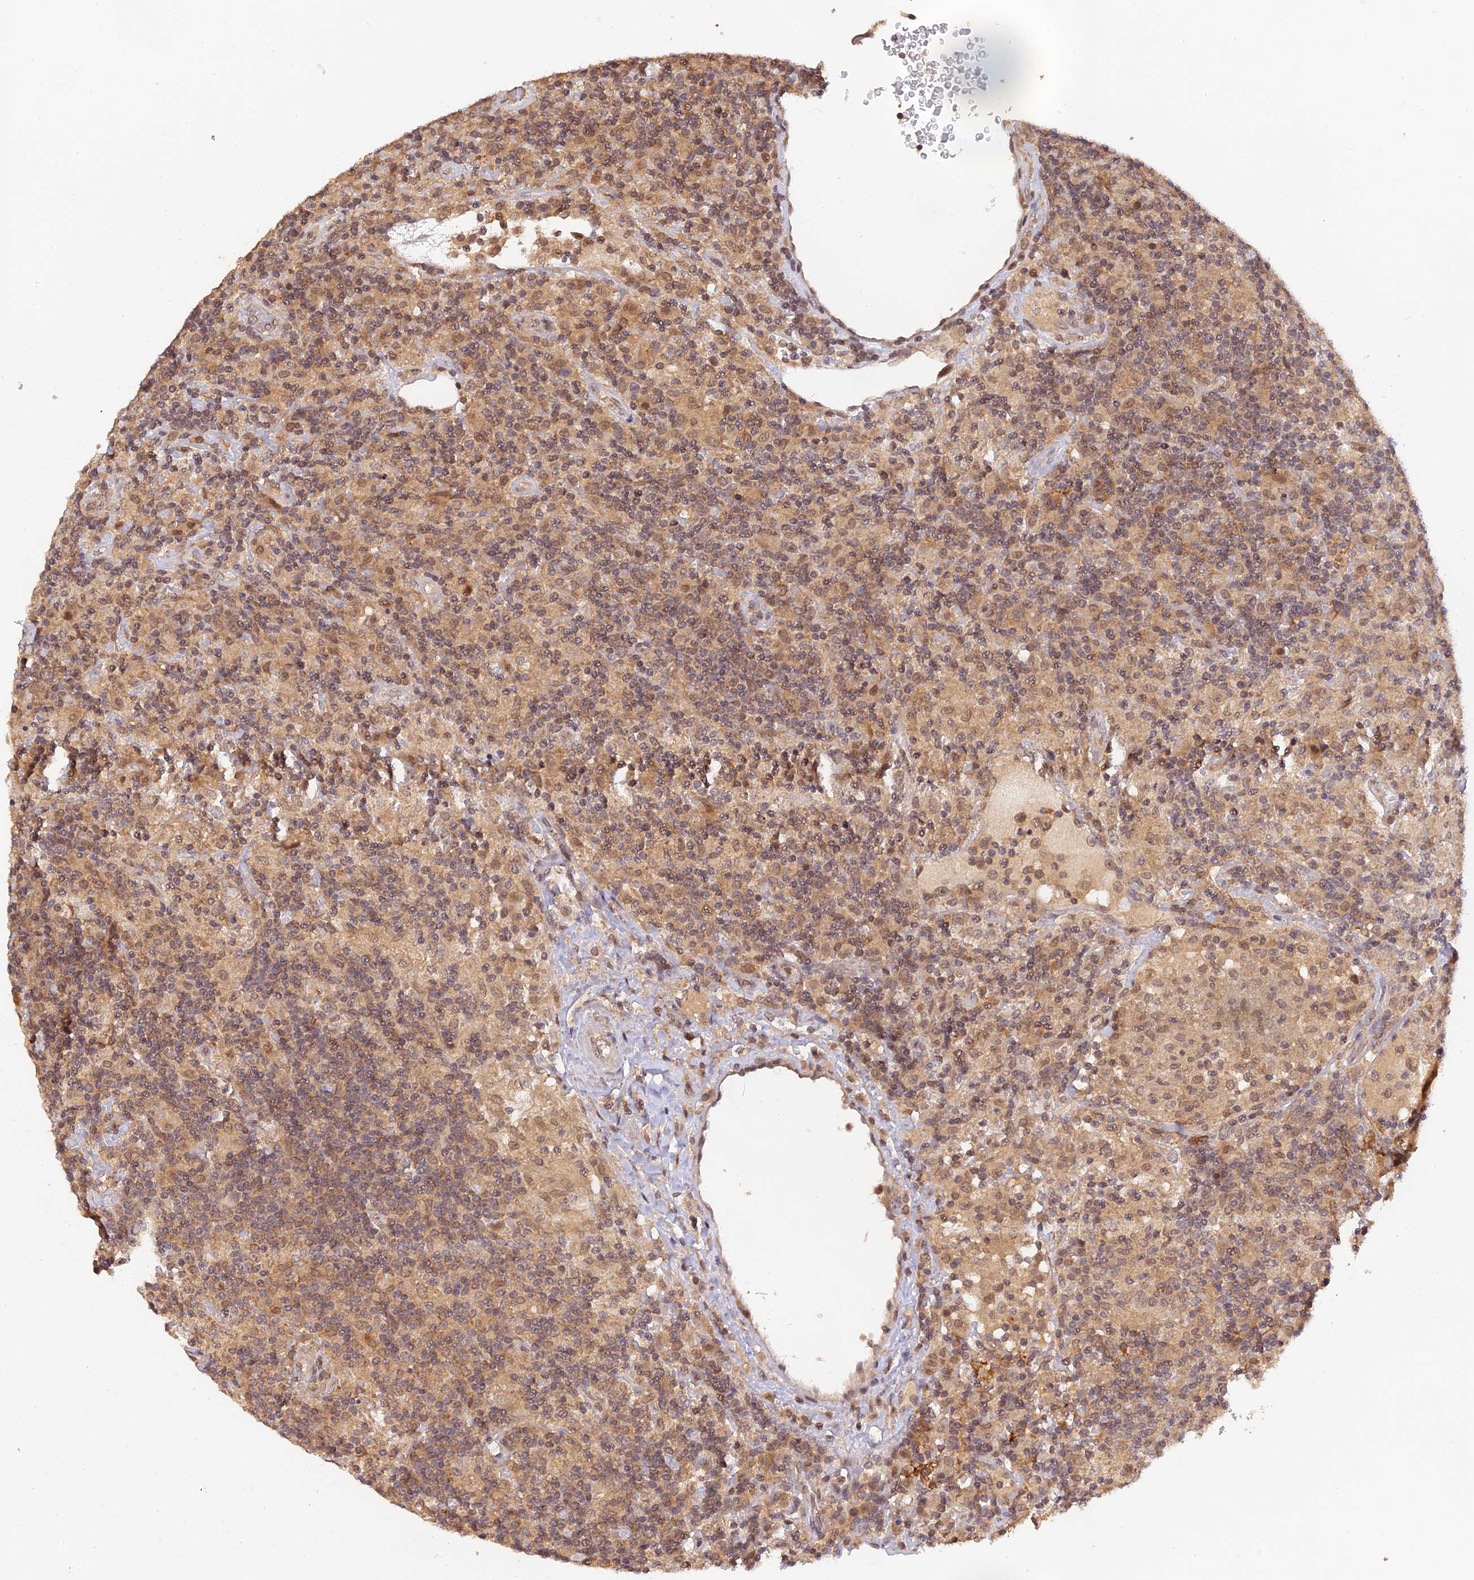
{"staining": {"intensity": "weak", "quantity": ">75%", "location": "nuclear"}, "tissue": "lymphoma", "cell_type": "Tumor cells", "image_type": "cancer", "snomed": [{"axis": "morphology", "description": "Hodgkin's disease, NOS"}, {"axis": "topography", "description": "Lymph node"}], "caption": "DAB (3,3'-diaminobenzidine) immunohistochemical staining of lymphoma reveals weak nuclear protein expression in approximately >75% of tumor cells.", "gene": "ZNF436", "patient": {"sex": "male", "age": 70}}